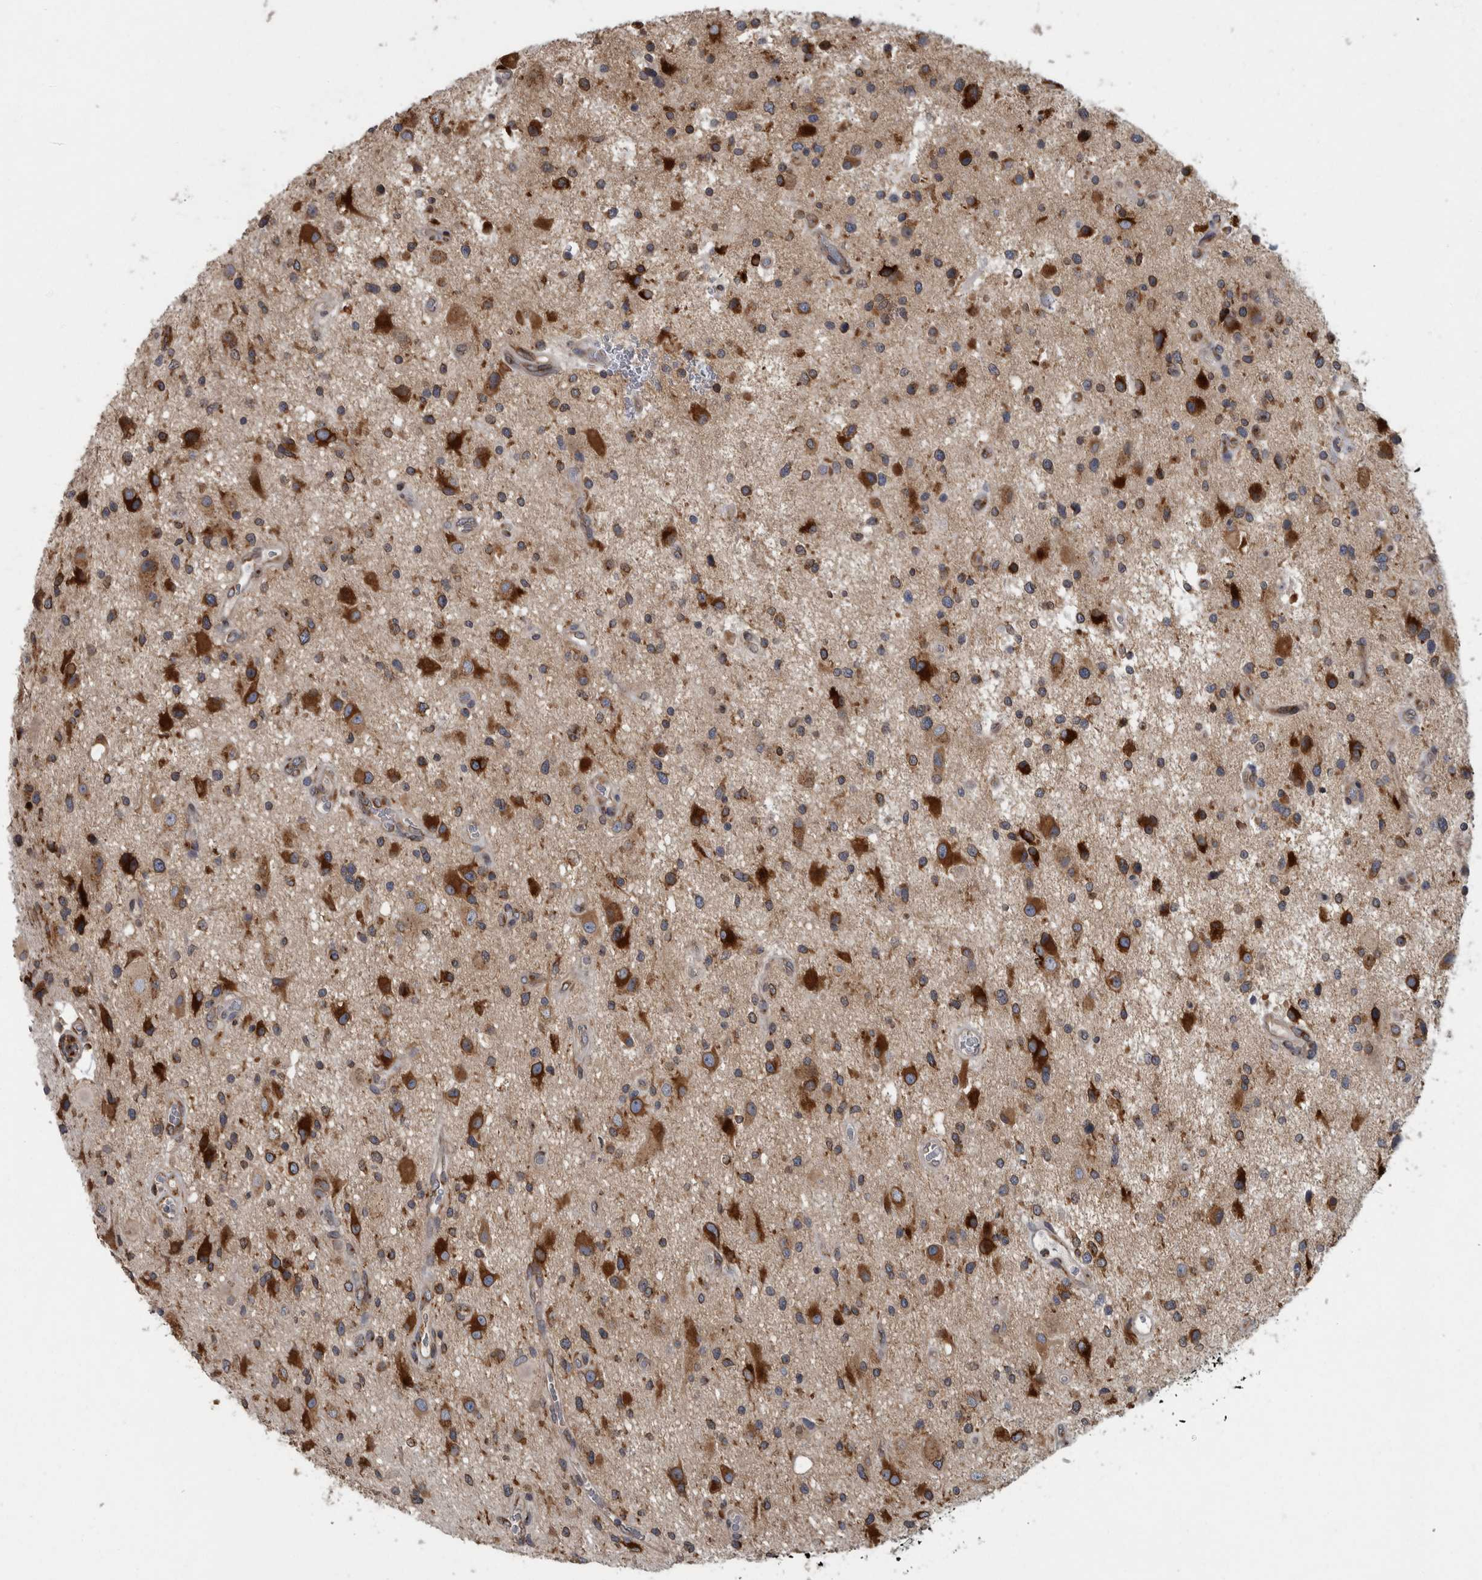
{"staining": {"intensity": "strong", "quantity": "25%-75%", "location": "cytoplasmic/membranous"}, "tissue": "glioma", "cell_type": "Tumor cells", "image_type": "cancer", "snomed": [{"axis": "morphology", "description": "Glioma, malignant, High grade"}, {"axis": "topography", "description": "Brain"}], "caption": "Immunohistochemical staining of human glioma shows strong cytoplasmic/membranous protein staining in about 25%-75% of tumor cells.", "gene": "LMAN2L", "patient": {"sex": "male", "age": 33}}